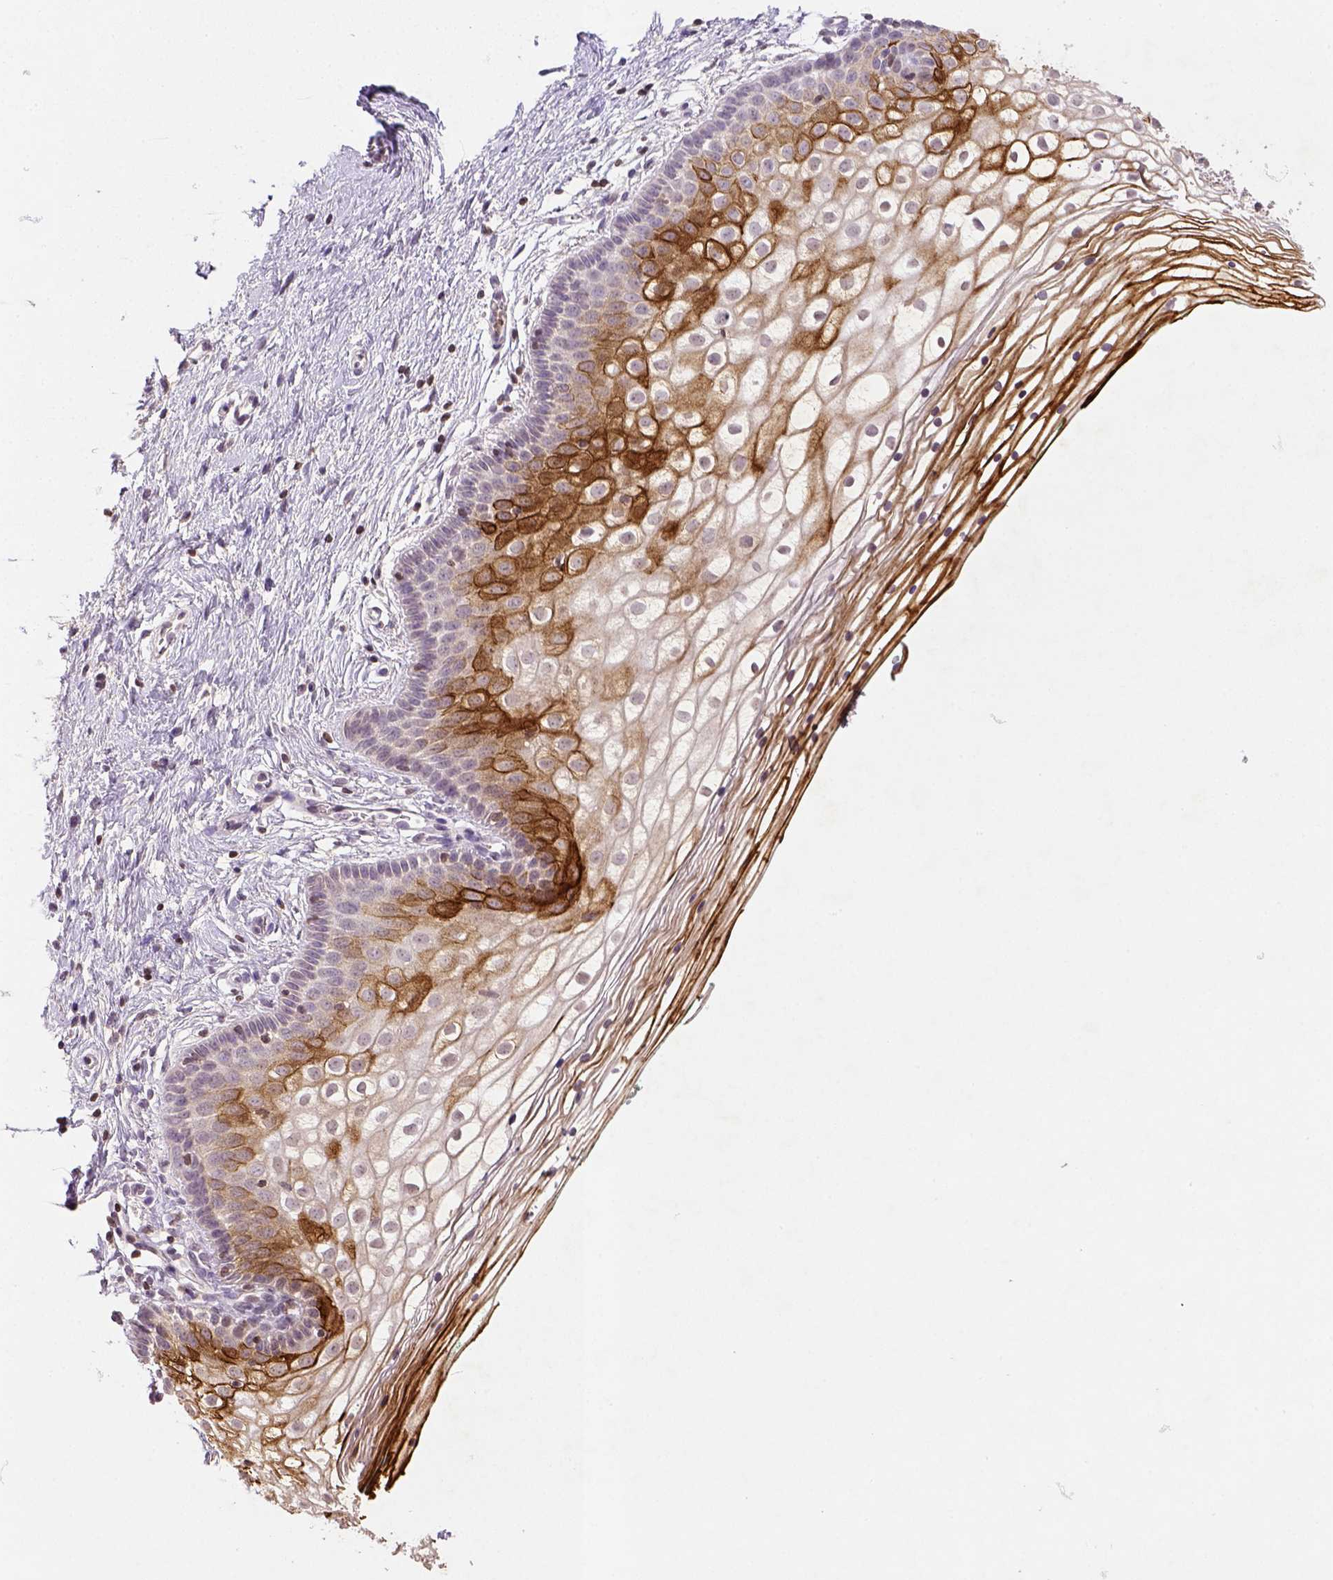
{"staining": {"intensity": "strong", "quantity": ">75%", "location": "cytoplasmic/membranous"}, "tissue": "vagina", "cell_type": "Squamous epithelial cells", "image_type": "normal", "snomed": [{"axis": "morphology", "description": "Normal tissue, NOS"}, {"axis": "topography", "description": "Vagina"}], "caption": "Immunohistochemistry image of normal vagina: human vagina stained using IHC shows high levels of strong protein expression localized specifically in the cytoplasmic/membranous of squamous epithelial cells, appearing as a cytoplasmic/membranous brown color.", "gene": "NUDT3", "patient": {"sex": "female", "age": 36}}